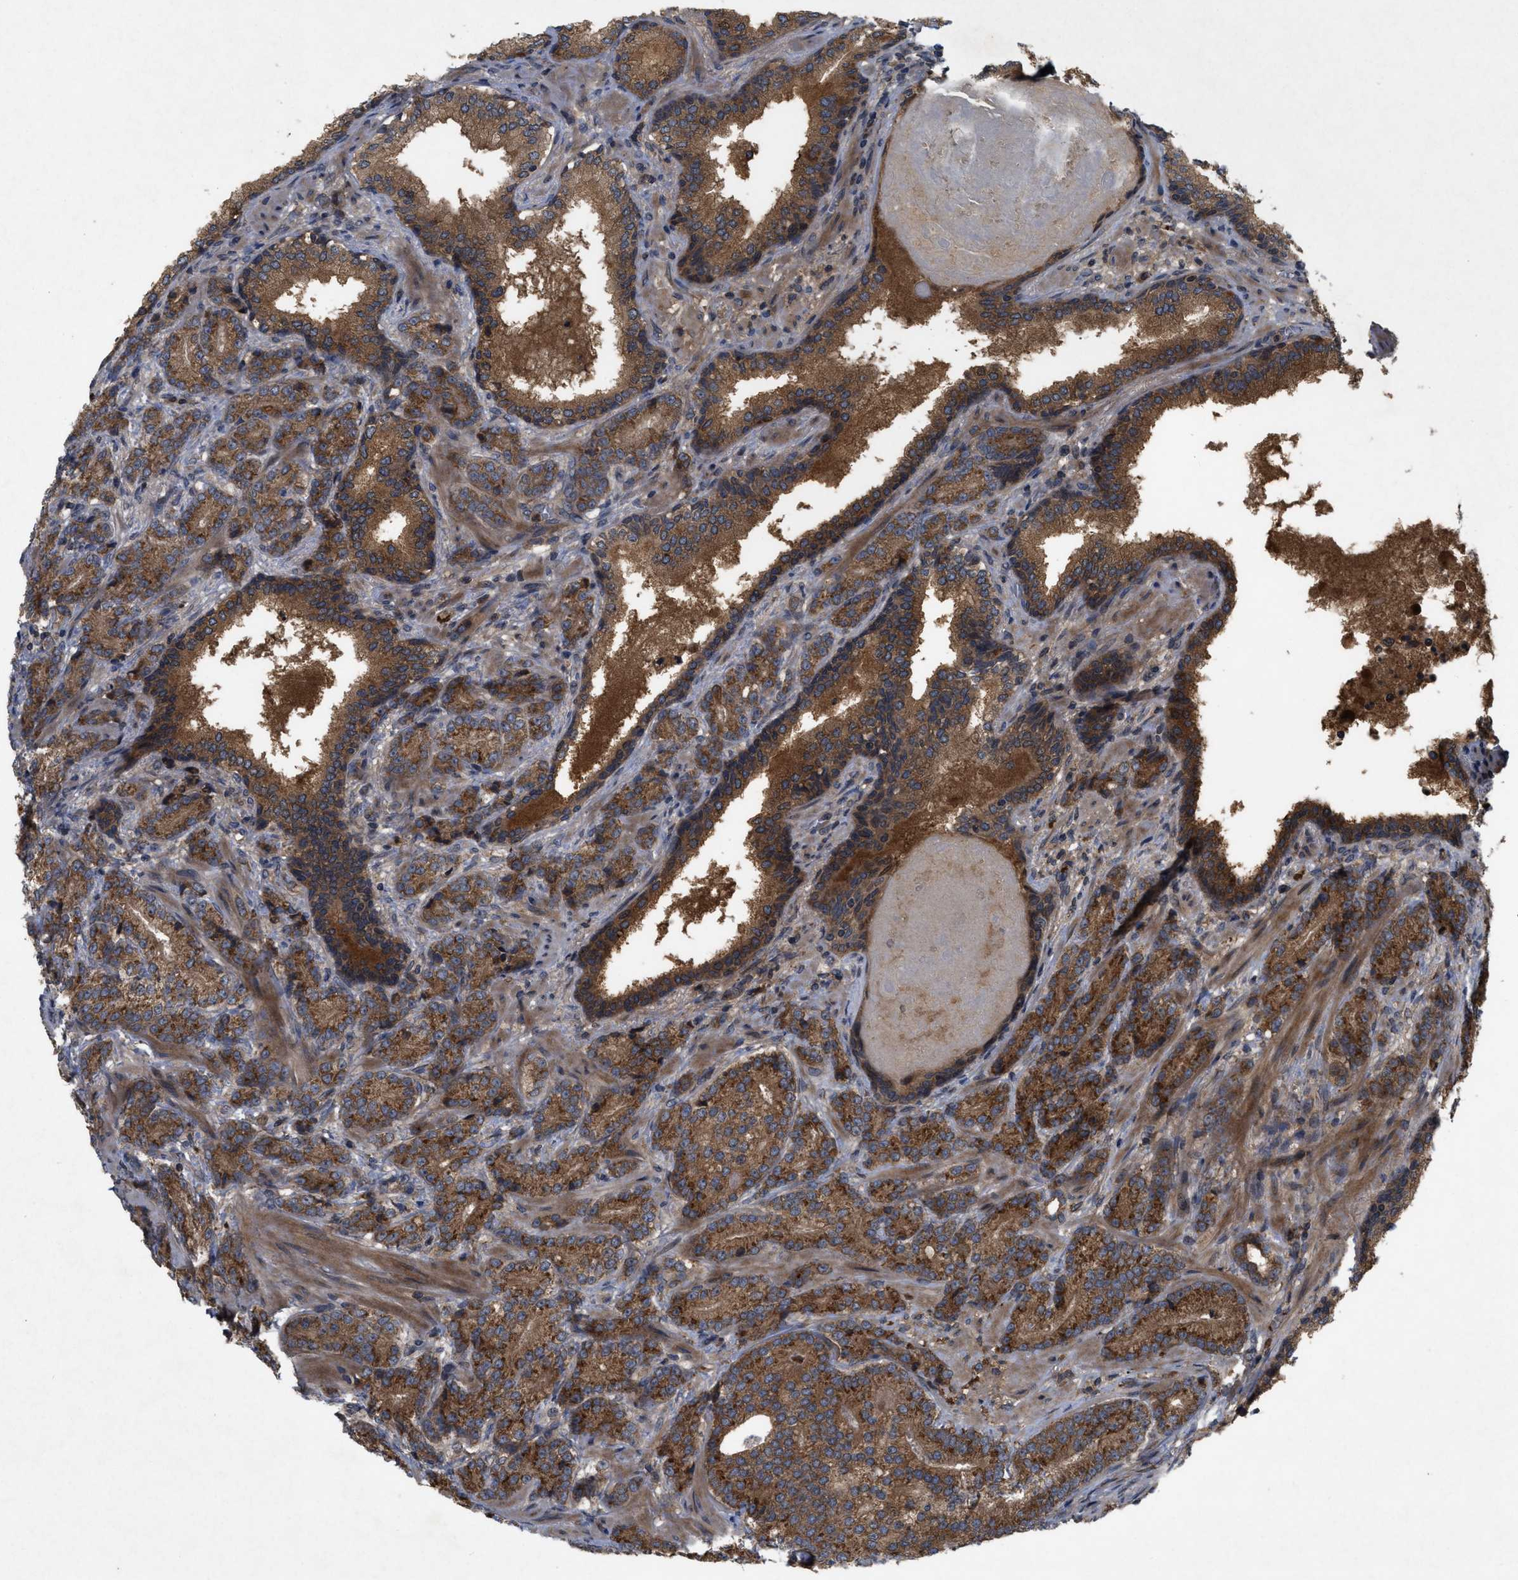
{"staining": {"intensity": "strong", "quantity": ">75%", "location": "cytoplasmic/membranous"}, "tissue": "prostate cancer", "cell_type": "Tumor cells", "image_type": "cancer", "snomed": [{"axis": "morphology", "description": "Adenocarcinoma, High grade"}, {"axis": "topography", "description": "Prostate"}], "caption": "IHC staining of adenocarcinoma (high-grade) (prostate), which reveals high levels of strong cytoplasmic/membranous positivity in approximately >75% of tumor cells indicating strong cytoplasmic/membranous protein positivity. The staining was performed using DAB (brown) for protein detection and nuclei were counterstained in hematoxylin (blue).", "gene": "RAB2A", "patient": {"sex": "male", "age": 61}}